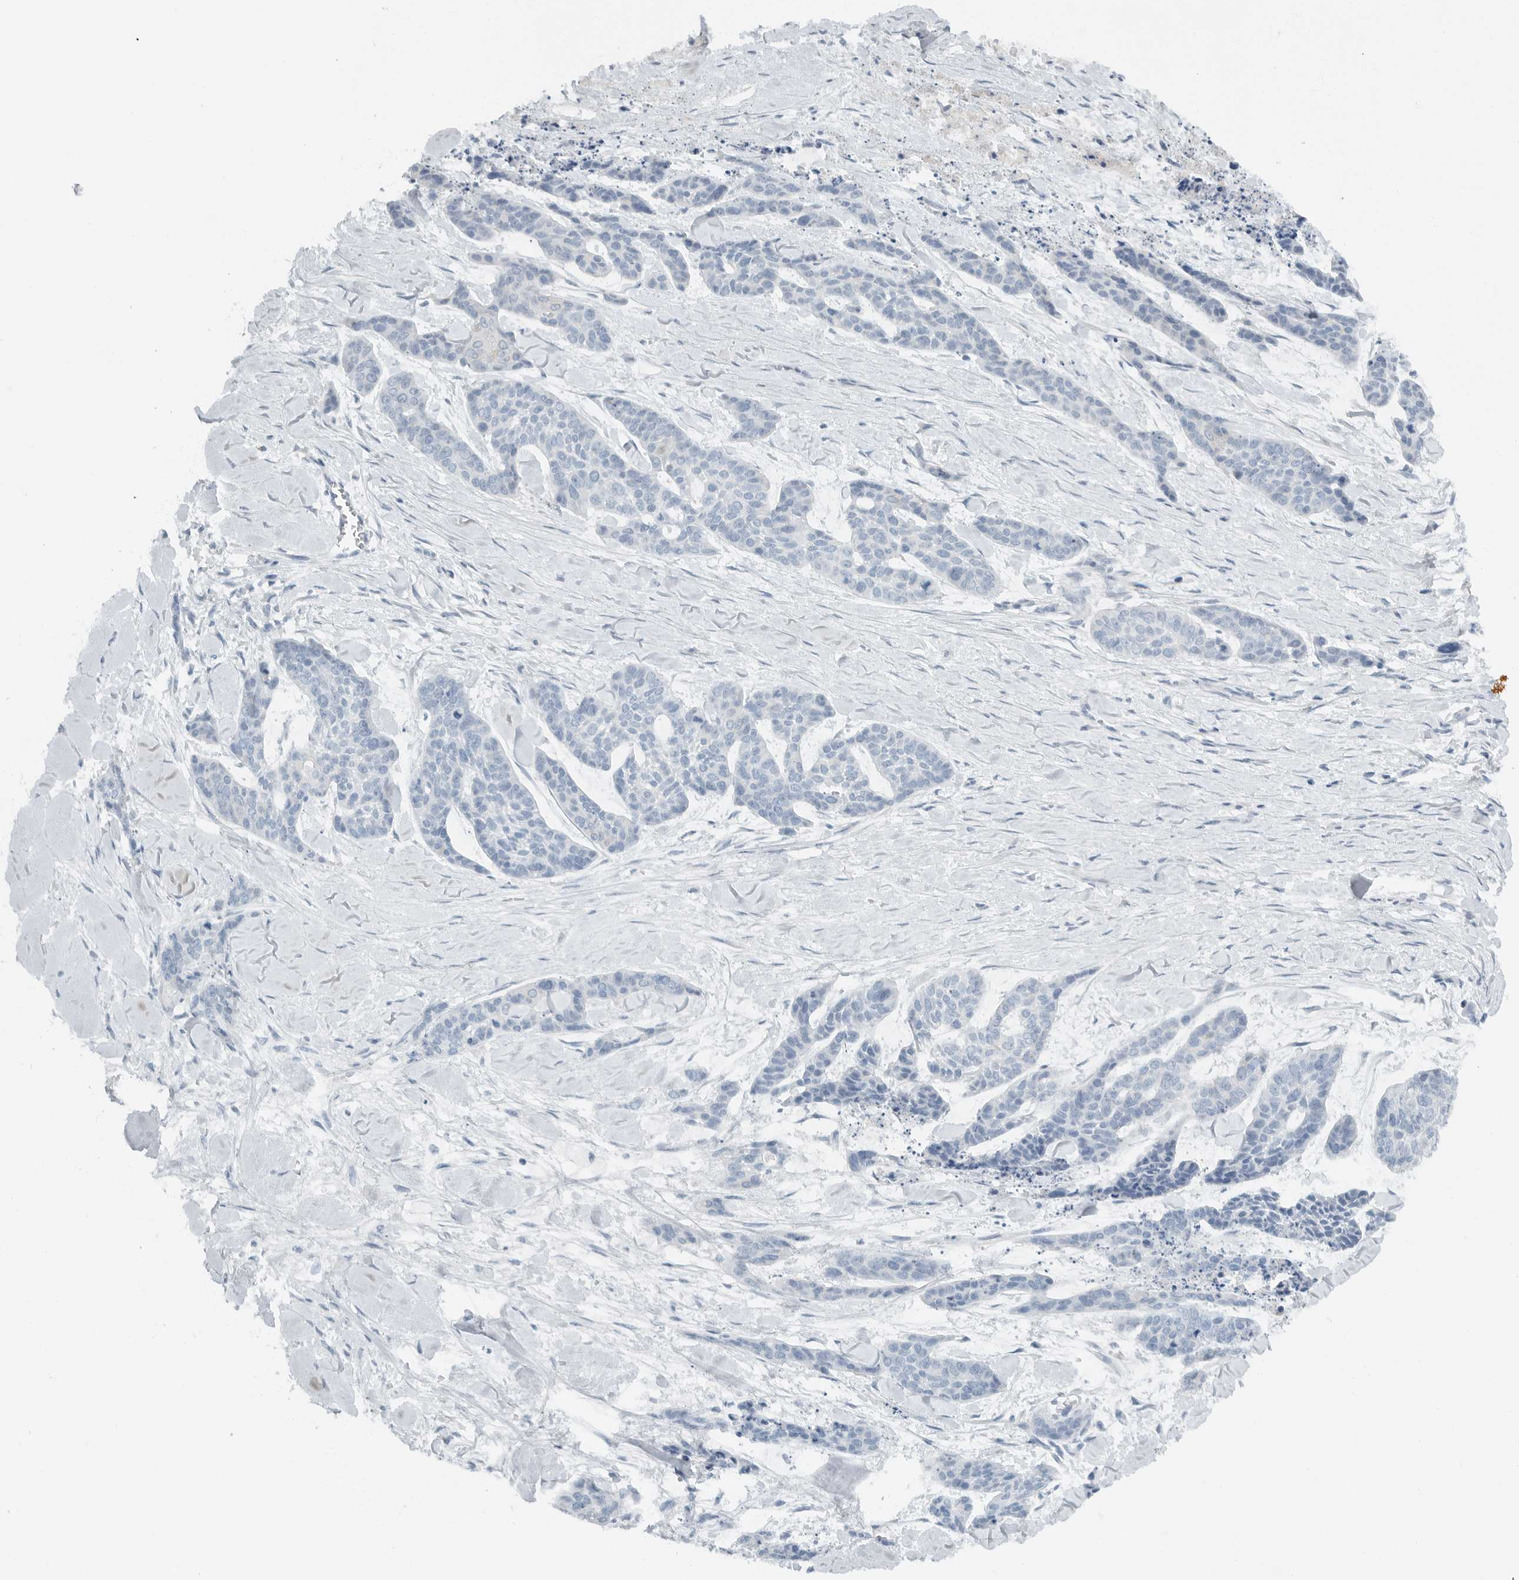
{"staining": {"intensity": "negative", "quantity": "none", "location": "none"}, "tissue": "skin cancer", "cell_type": "Tumor cells", "image_type": "cancer", "snomed": [{"axis": "morphology", "description": "Basal cell carcinoma"}, {"axis": "topography", "description": "Skin"}], "caption": "Immunohistochemistry micrograph of neoplastic tissue: human skin cancer stained with DAB (3,3'-diaminobenzidine) exhibits no significant protein staining in tumor cells.", "gene": "PAM", "patient": {"sex": "female", "age": 64}}